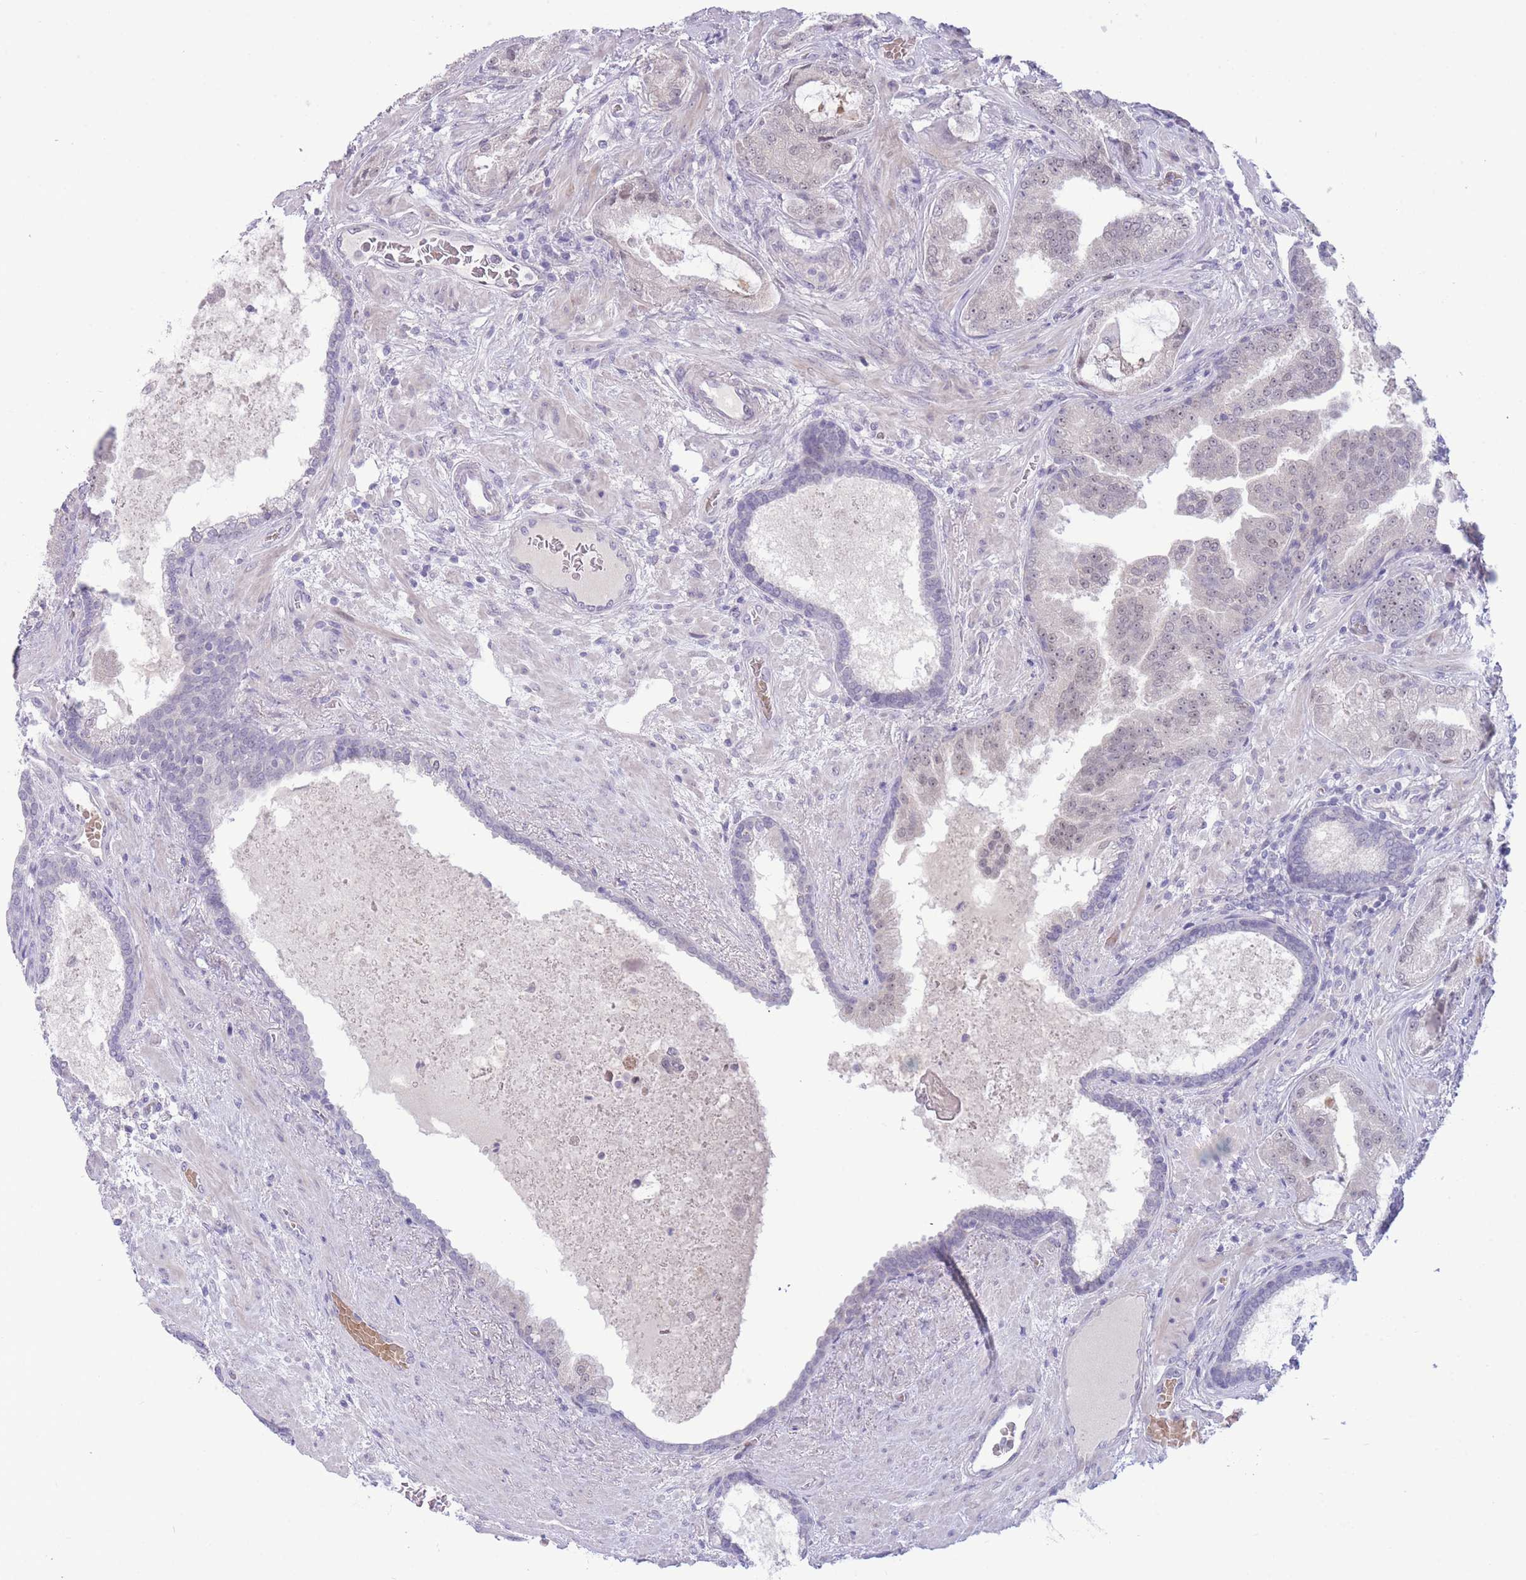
{"staining": {"intensity": "weak", "quantity": ">75%", "location": "nuclear"}, "tissue": "prostate cancer", "cell_type": "Tumor cells", "image_type": "cancer", "snomed": [{"axis": "morphology", "description": "Adenocarcinoma, High grade"}, {"axis": "topography", "description": "Prostate"}], "caption": "This micrograph demonstrates IHC staining of prostate cancer (adenocarcinoma (high-grade)), with low weak nuclear positivity in approximately >75% of tumor cells.", "gene": "FBXO46", "patient": {"sex": "male", "age": 68}}